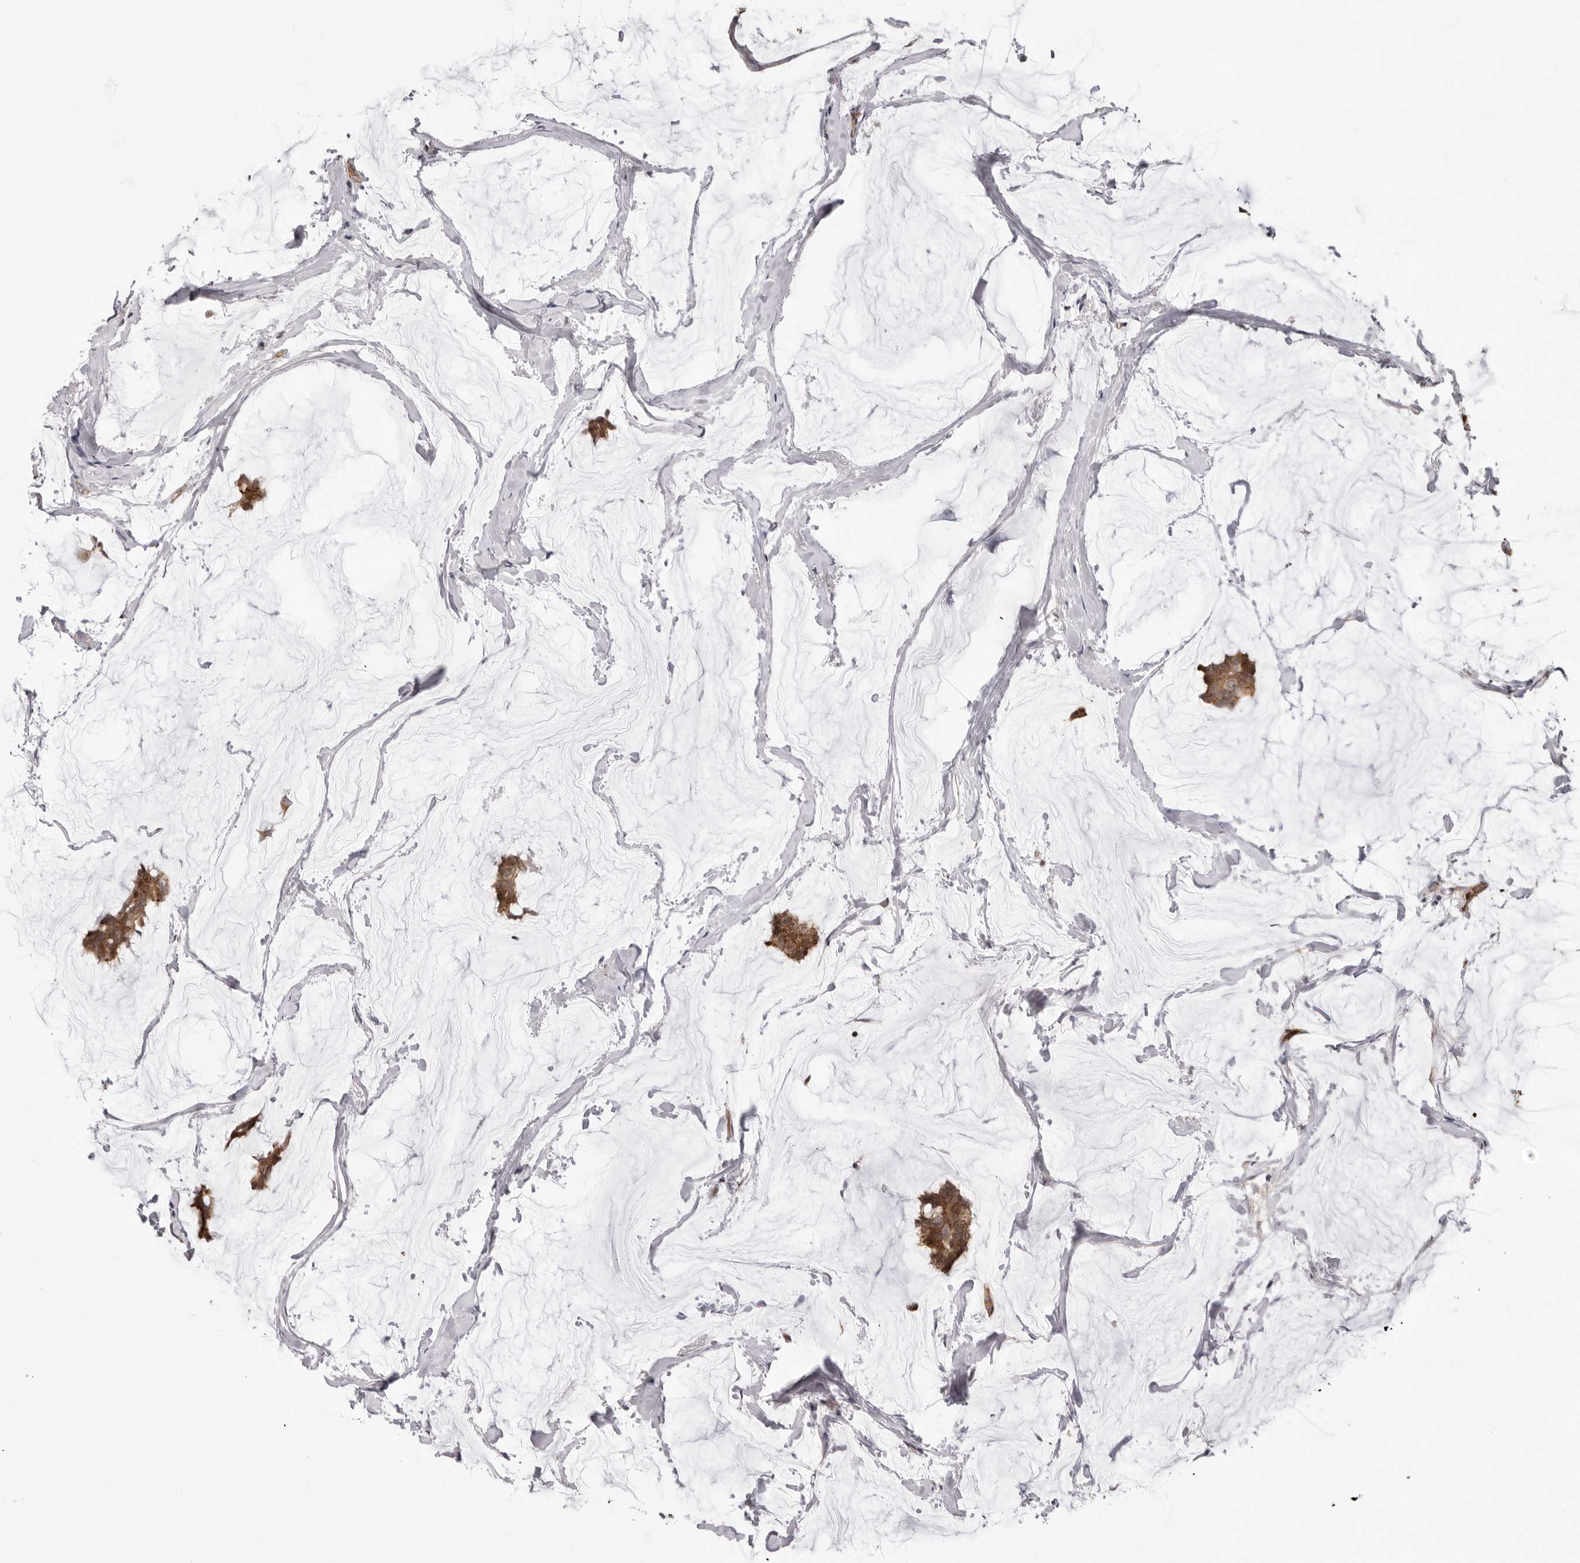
{"staining": {"intensity": "moderate", "quantity": ">75%", "location": "cytoplasmic/membranous"}, "tissue": "breast cancer", "cell_type": "Tumor cells", "image_type": "cancer", "snomed": [{"axis": "morphology", "description": "Duct carcinoma"}, {"axis": "topography", "description": "Breast"}], "caption": "An image showing moderate cytoplasmic/membranous positivity in approximately >75% of tumor cells in breast intraductal carcinoma, as visualized by brown immunohistochemical staining.", "gene": "UNK", "patient": {"sex": "female", "age": 93}}